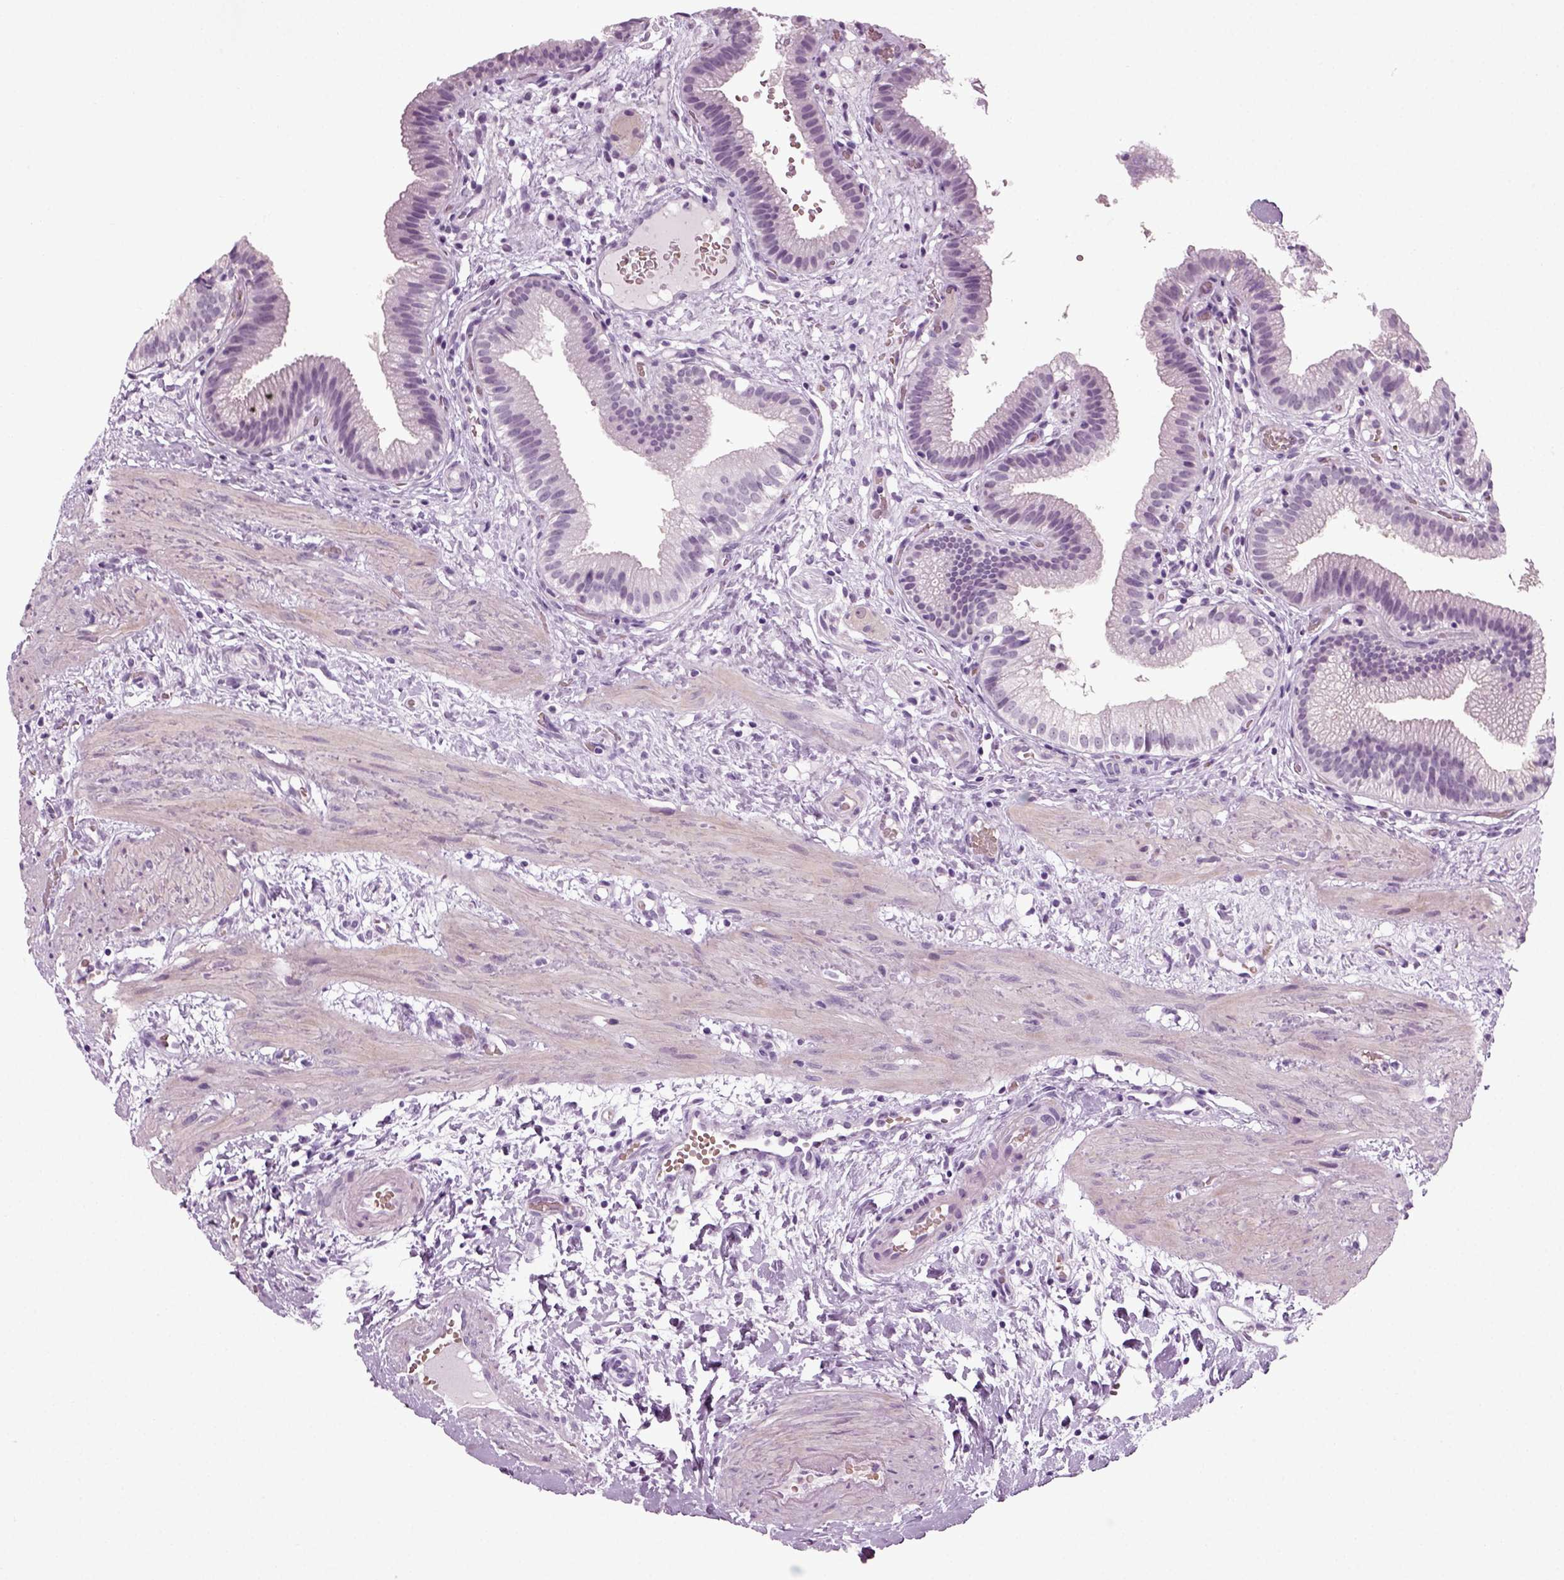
{"staining": {"intensity": "negative", "quantity": "none", "location": "none"}, "tissue": "gallbladder", "cell_type": "Glandular cells", "image_type": "normal", "snomed": [{"axis": "morphology", "description": "Normal tissue, NOS"}, {"axis": "topography", "description": "Gallbladder"}], "caption": "A histopathology image of human gallbladder is negative for staining in glandular cells.", "gene": "ZC2HC1C", "patient": {"sex": "female", "age": 24}}